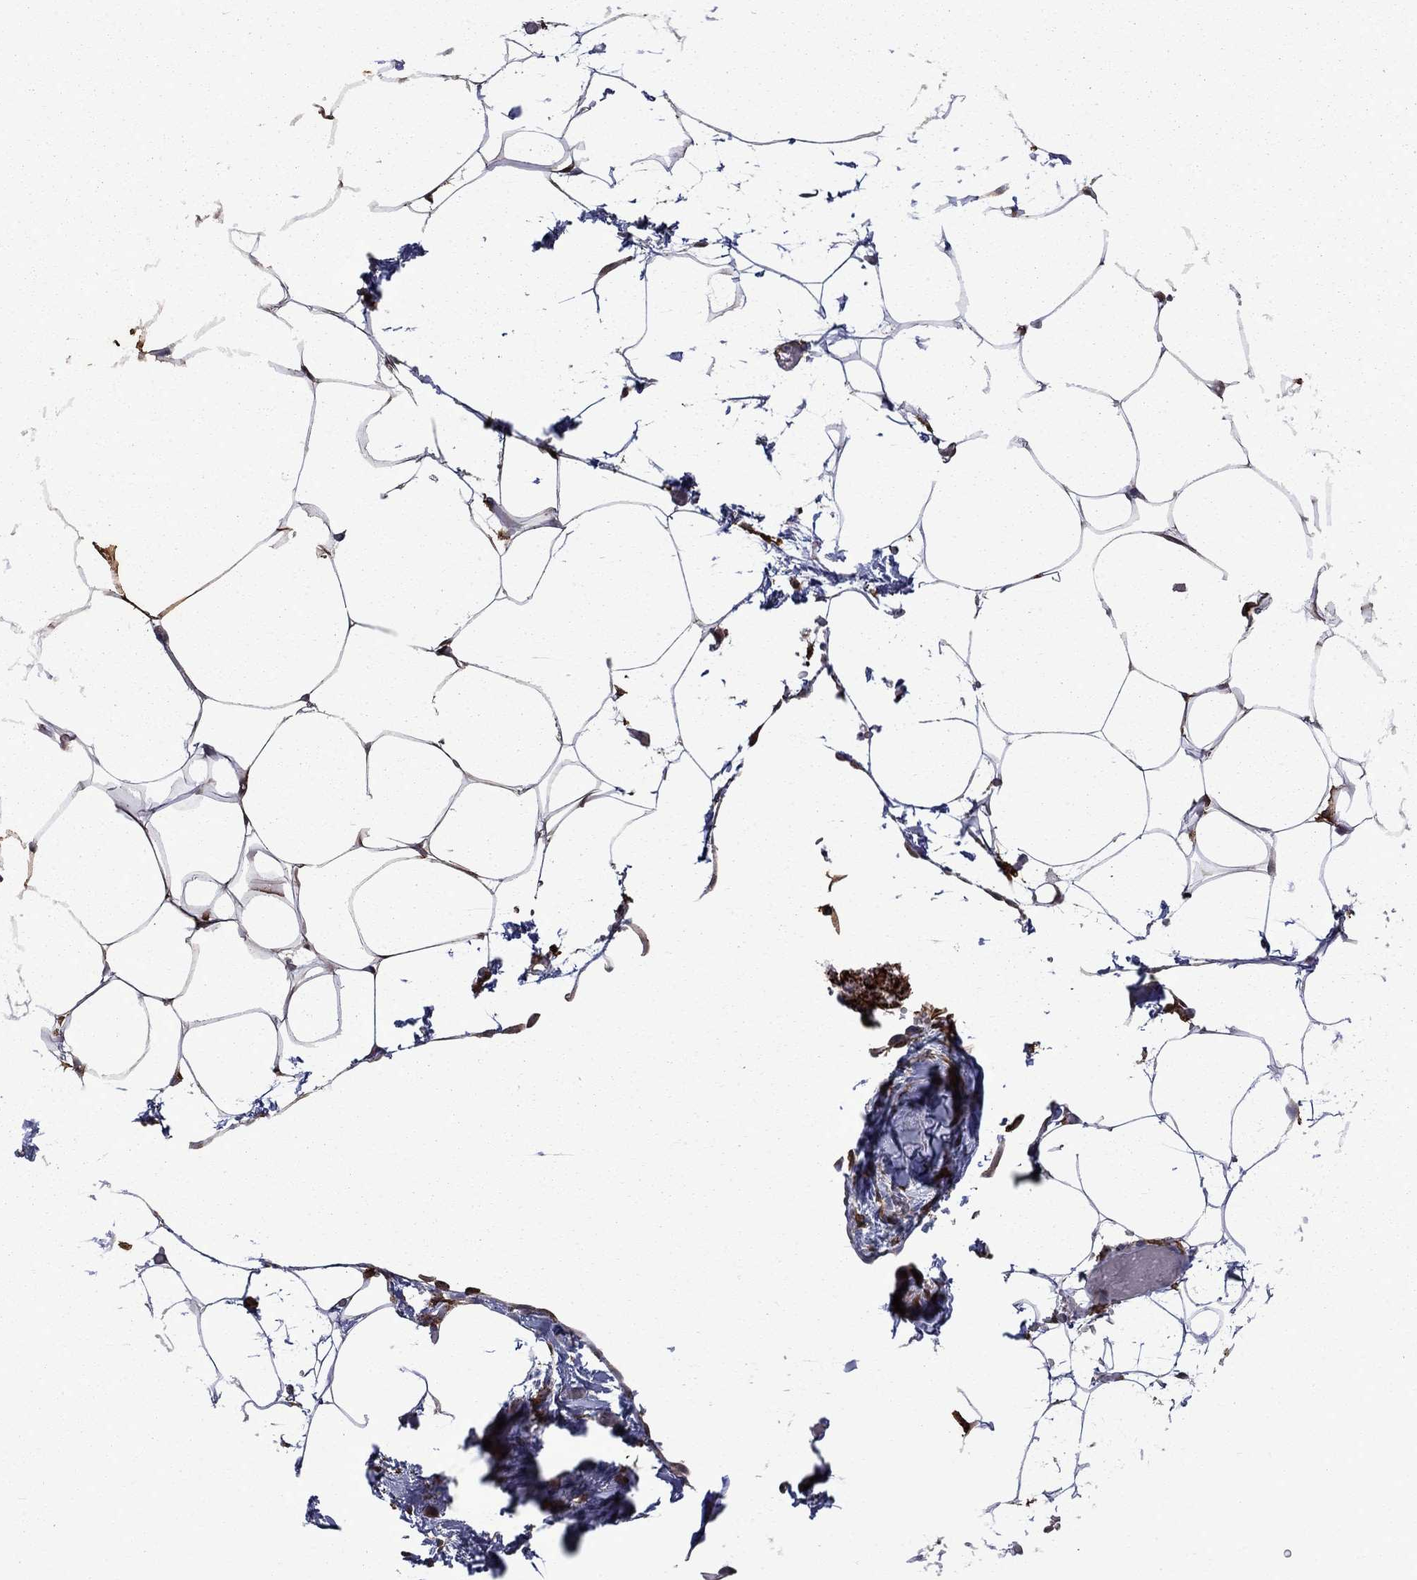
{"staining": {"intensity": "negative", "quantity": "none", "location": "none"}, "tissue": "adipose tissue", "cell_type": "Adipocytes", "image_type": "normal", "snomed": [{"axis": "morphology", "description": "Normal tissue, NOS"}, {"axis": "topography", "description": "Adipose tissue"}], "caption": "High magnification brightfield microscopy of benign adipose tissue stained with DAB (brown) and counterstained with hematoxylin (blue): adipocytes show no significant expression.", "gene": "PLAU", "patient": {"sex": "male", "age": 57}}